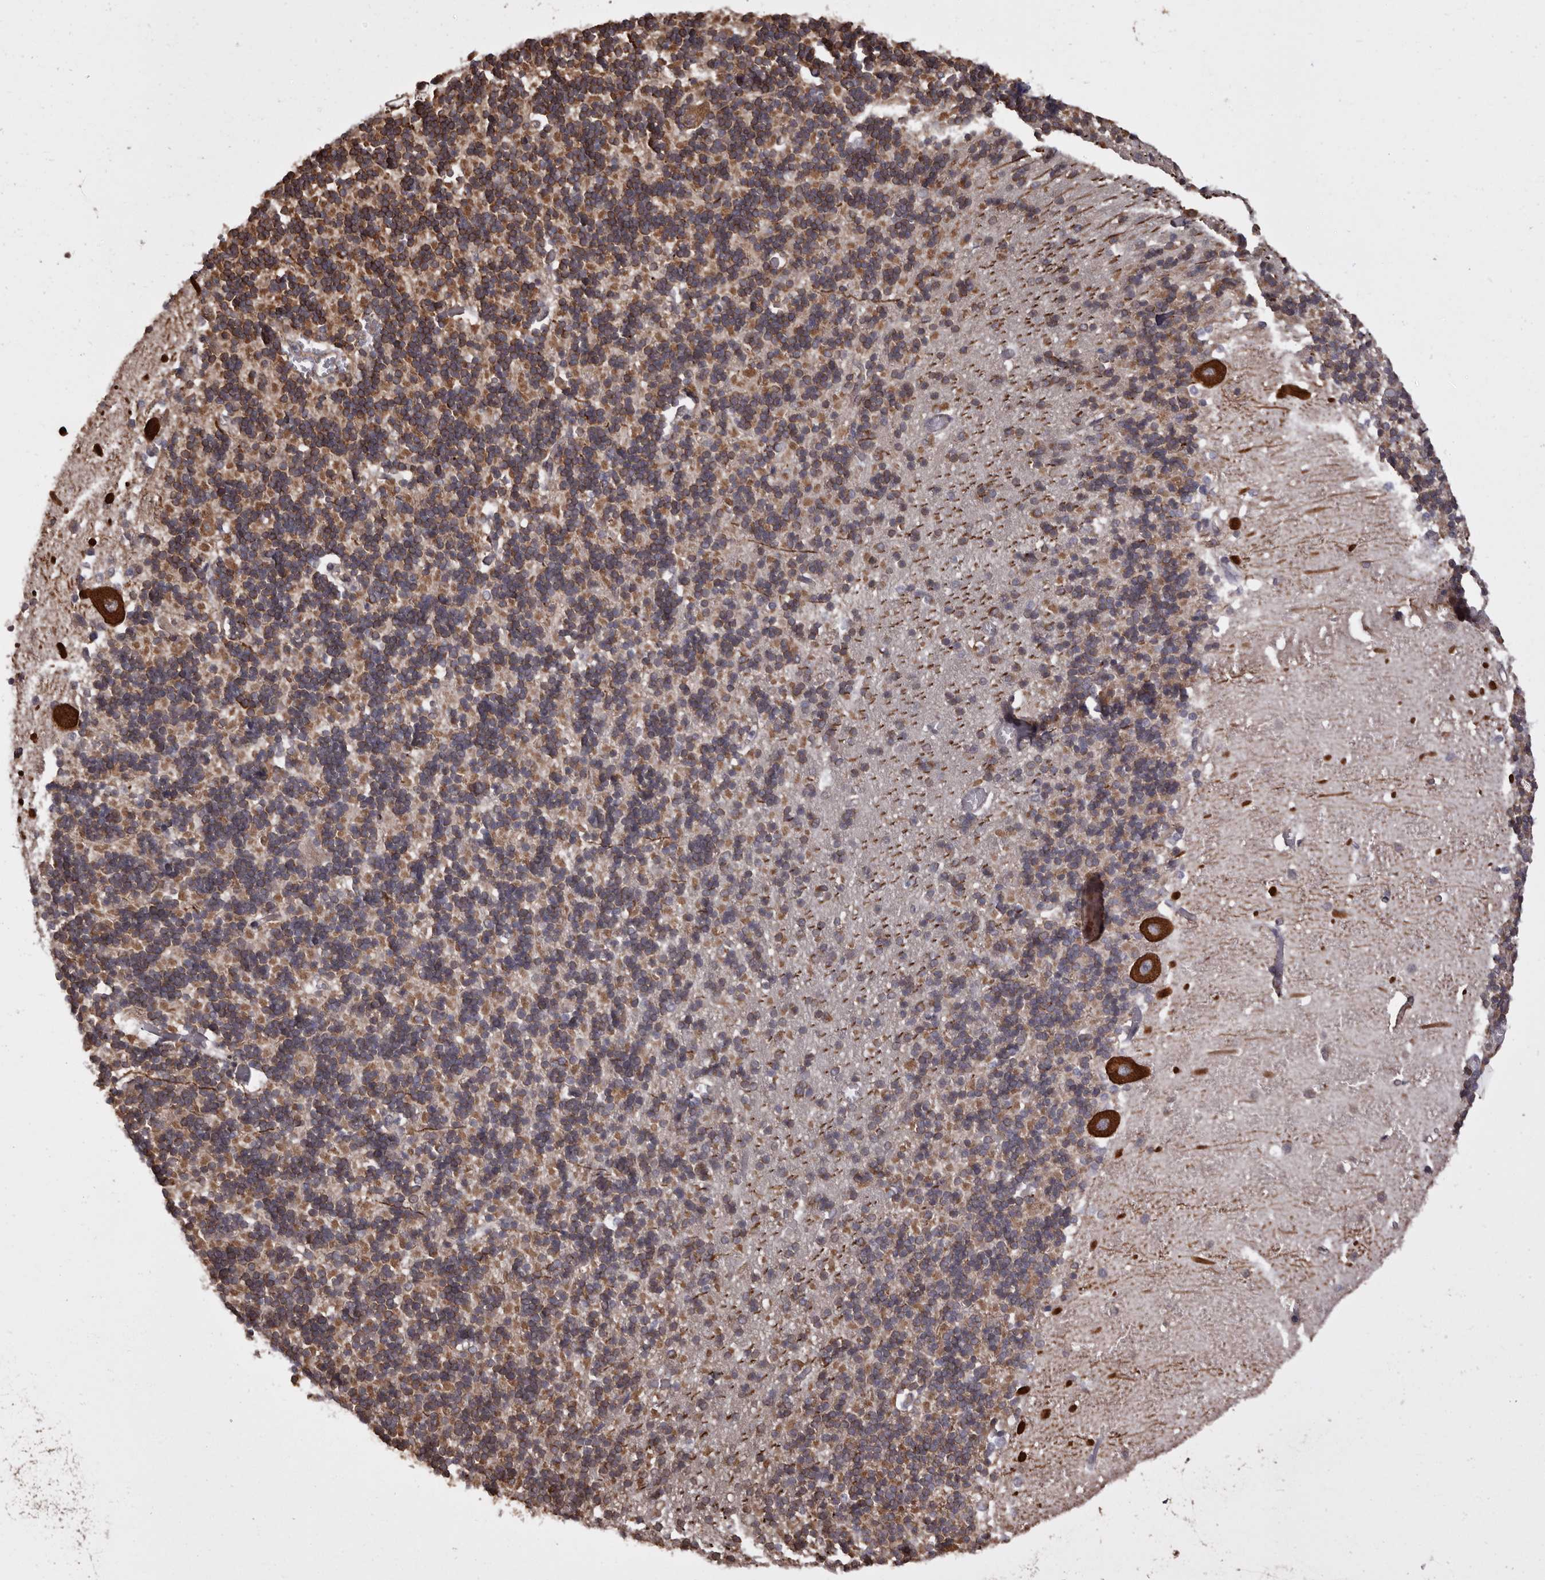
{"staining": {"intensity": "moderate", "quantity": "25%-75%", "location": "cytoplasmic/membranous"}, "tissue": "cerebellum", "cell_type": "Cells in granular layer", "image_type": "normal", "snomed": [{"axis": "morphology", "description": "Normal tissue, NOS"}, {"axis": "topography", "description": "Cerebellum"}], "caption": "Brown immunohistochemical staining in normal cerebellum exhibits moderate cytoplasmic/membranous positivity in about 25%-75% of cells in granular layer.", "gene": "TNNI1", "patient": {"sex": "male", "age": 37}}